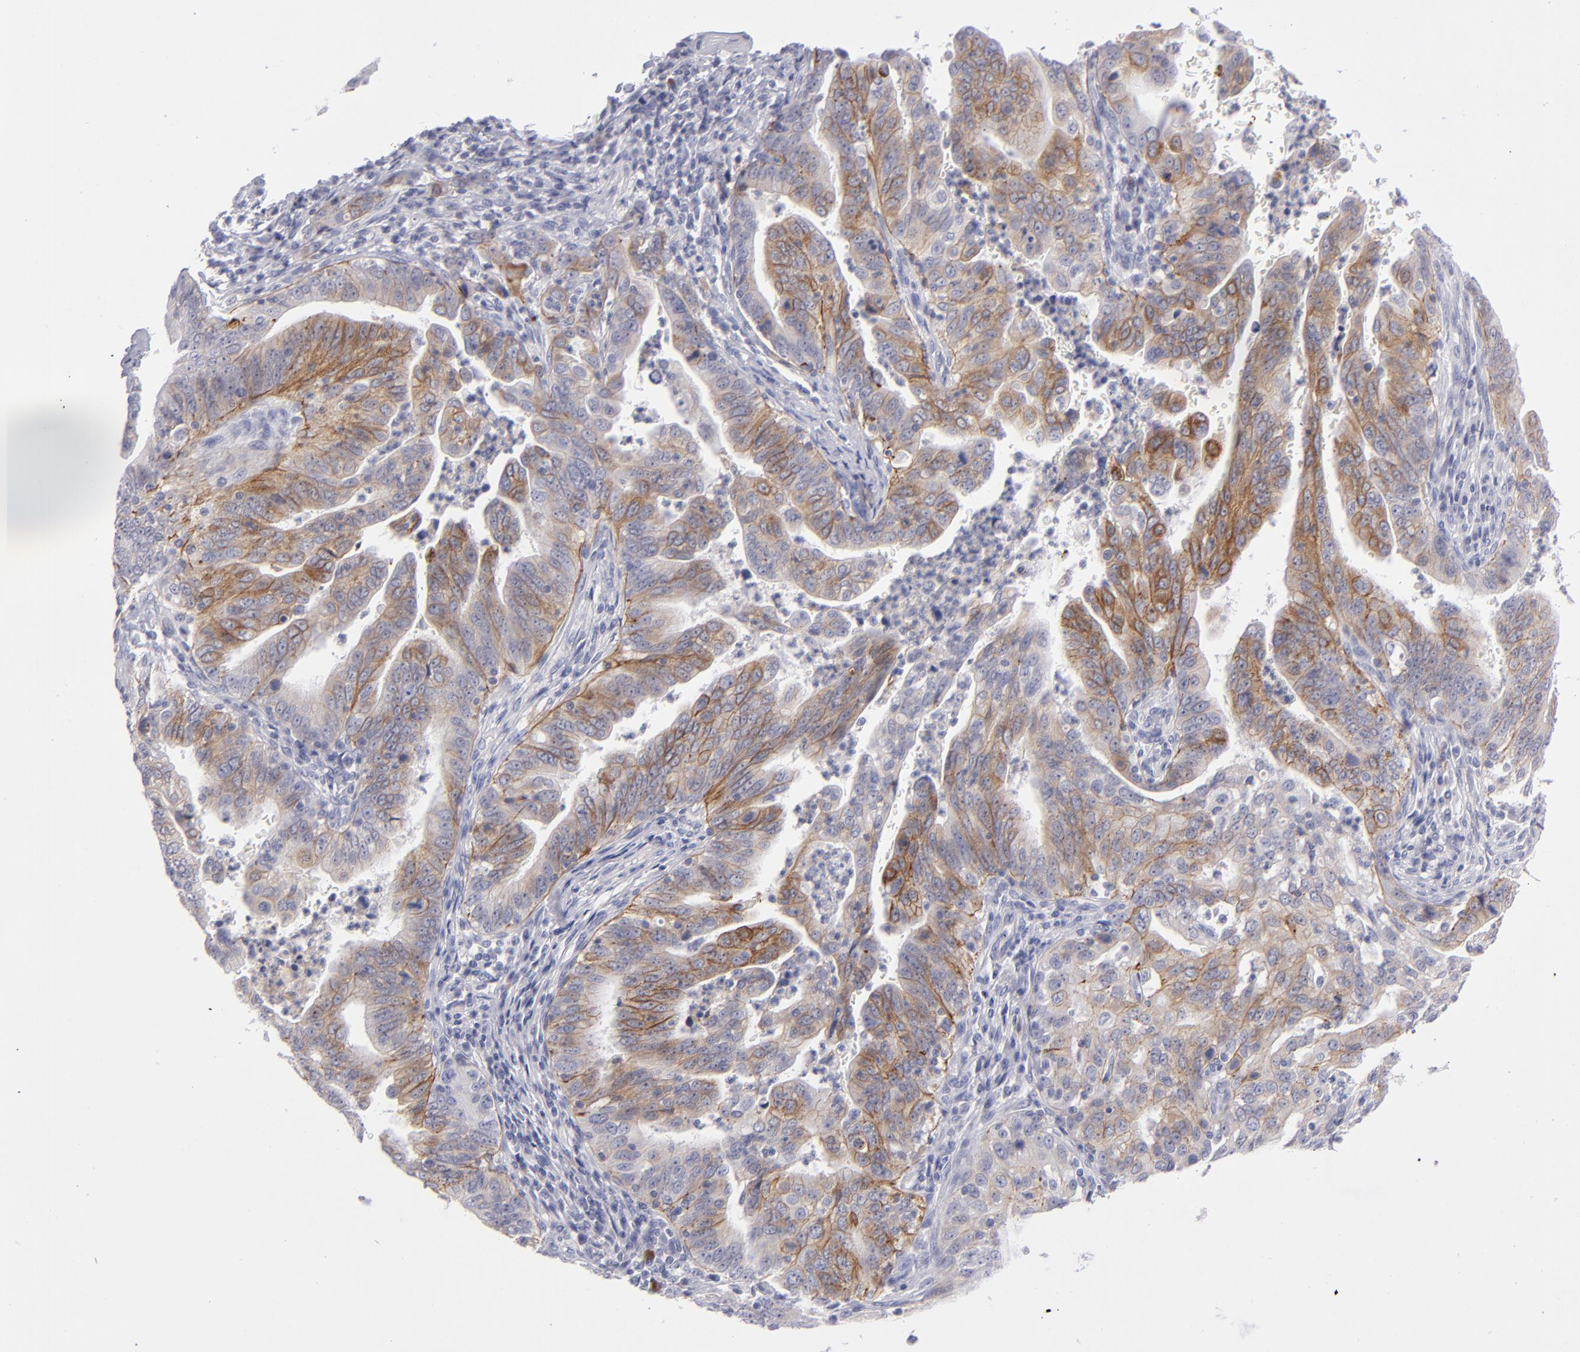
{"staining": {"intensity": "moderate", "quantity": ">75%", "location": "cytoplasmic/membranous"}, "tissue": "stomach cancer", "cell_type": "Tumor cells", "image_type": "cancer", "snomed": [{"axis": "morphology", "description": "Adenocarcinoma, NOS"}, {"axis": "topography", "description": "Stomach, upper"}], "caption": "Brown immunohistochemical staining in stomach cancer demonstrates moderate cytoplasmic/membranous staining in about >75% of tumor cells.", "gene": "ITGB4", "patient": {"sex": "female", "age": 50}}